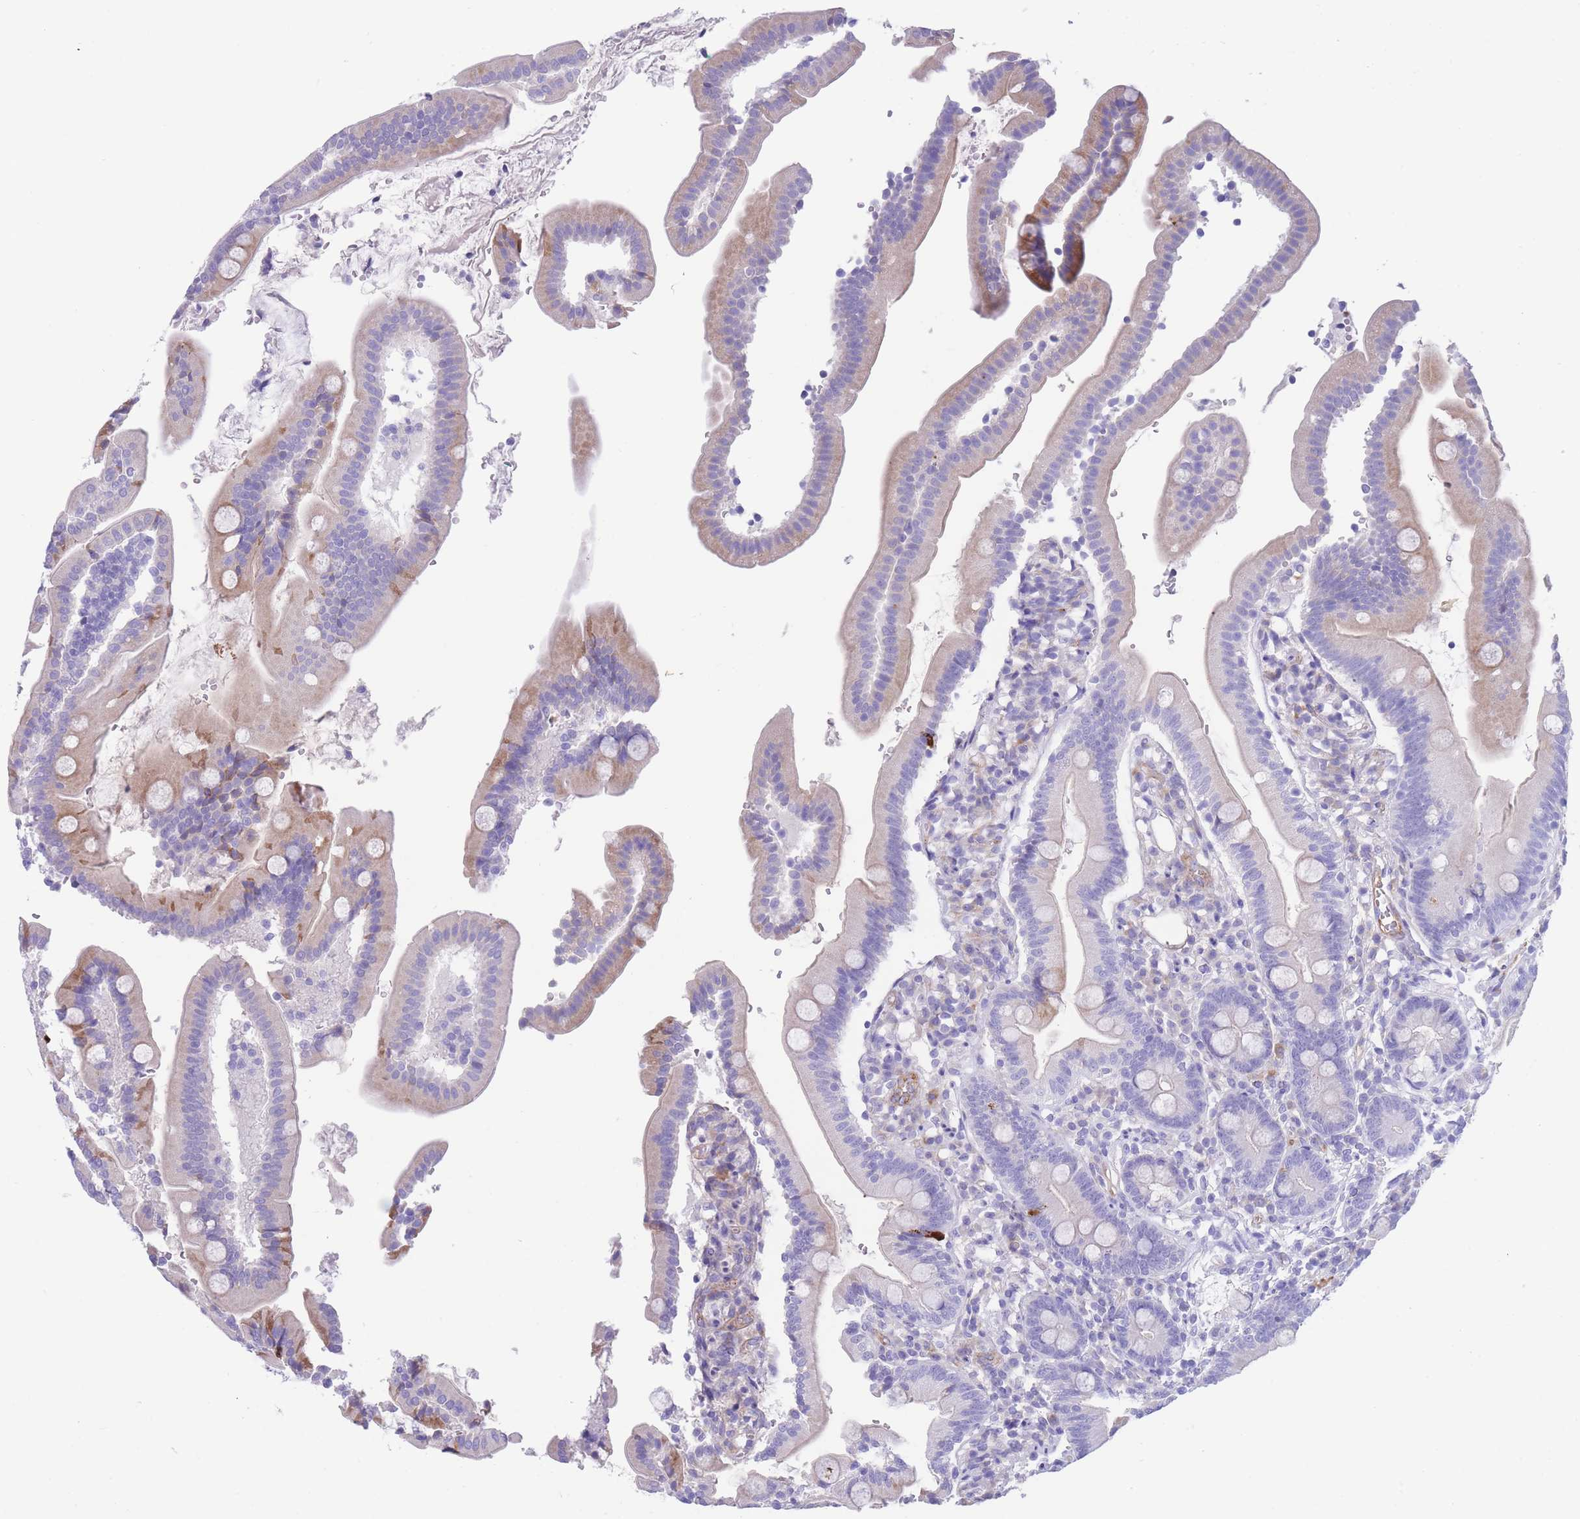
{"staining": {"intensity": "moderate", "quantity": "25%-75%", "location": "cytoplasmic/membranous"}, "tissue": "duodenum", "cell_type": "Glandular cells", "image_type": "normal", "snomed": [{"axis": "morphology", "description": "Normal tissue, NOS"}, {"axis": "topography", "description": "Duodenum"}], "caption": "Protein staining of benign duodenum demonstrates moderate cytoplasmic/membranous expression in about 25%-75% of glandular cells.", "gene": "DET1", "patient": {"sex": "female", "age": 67}}